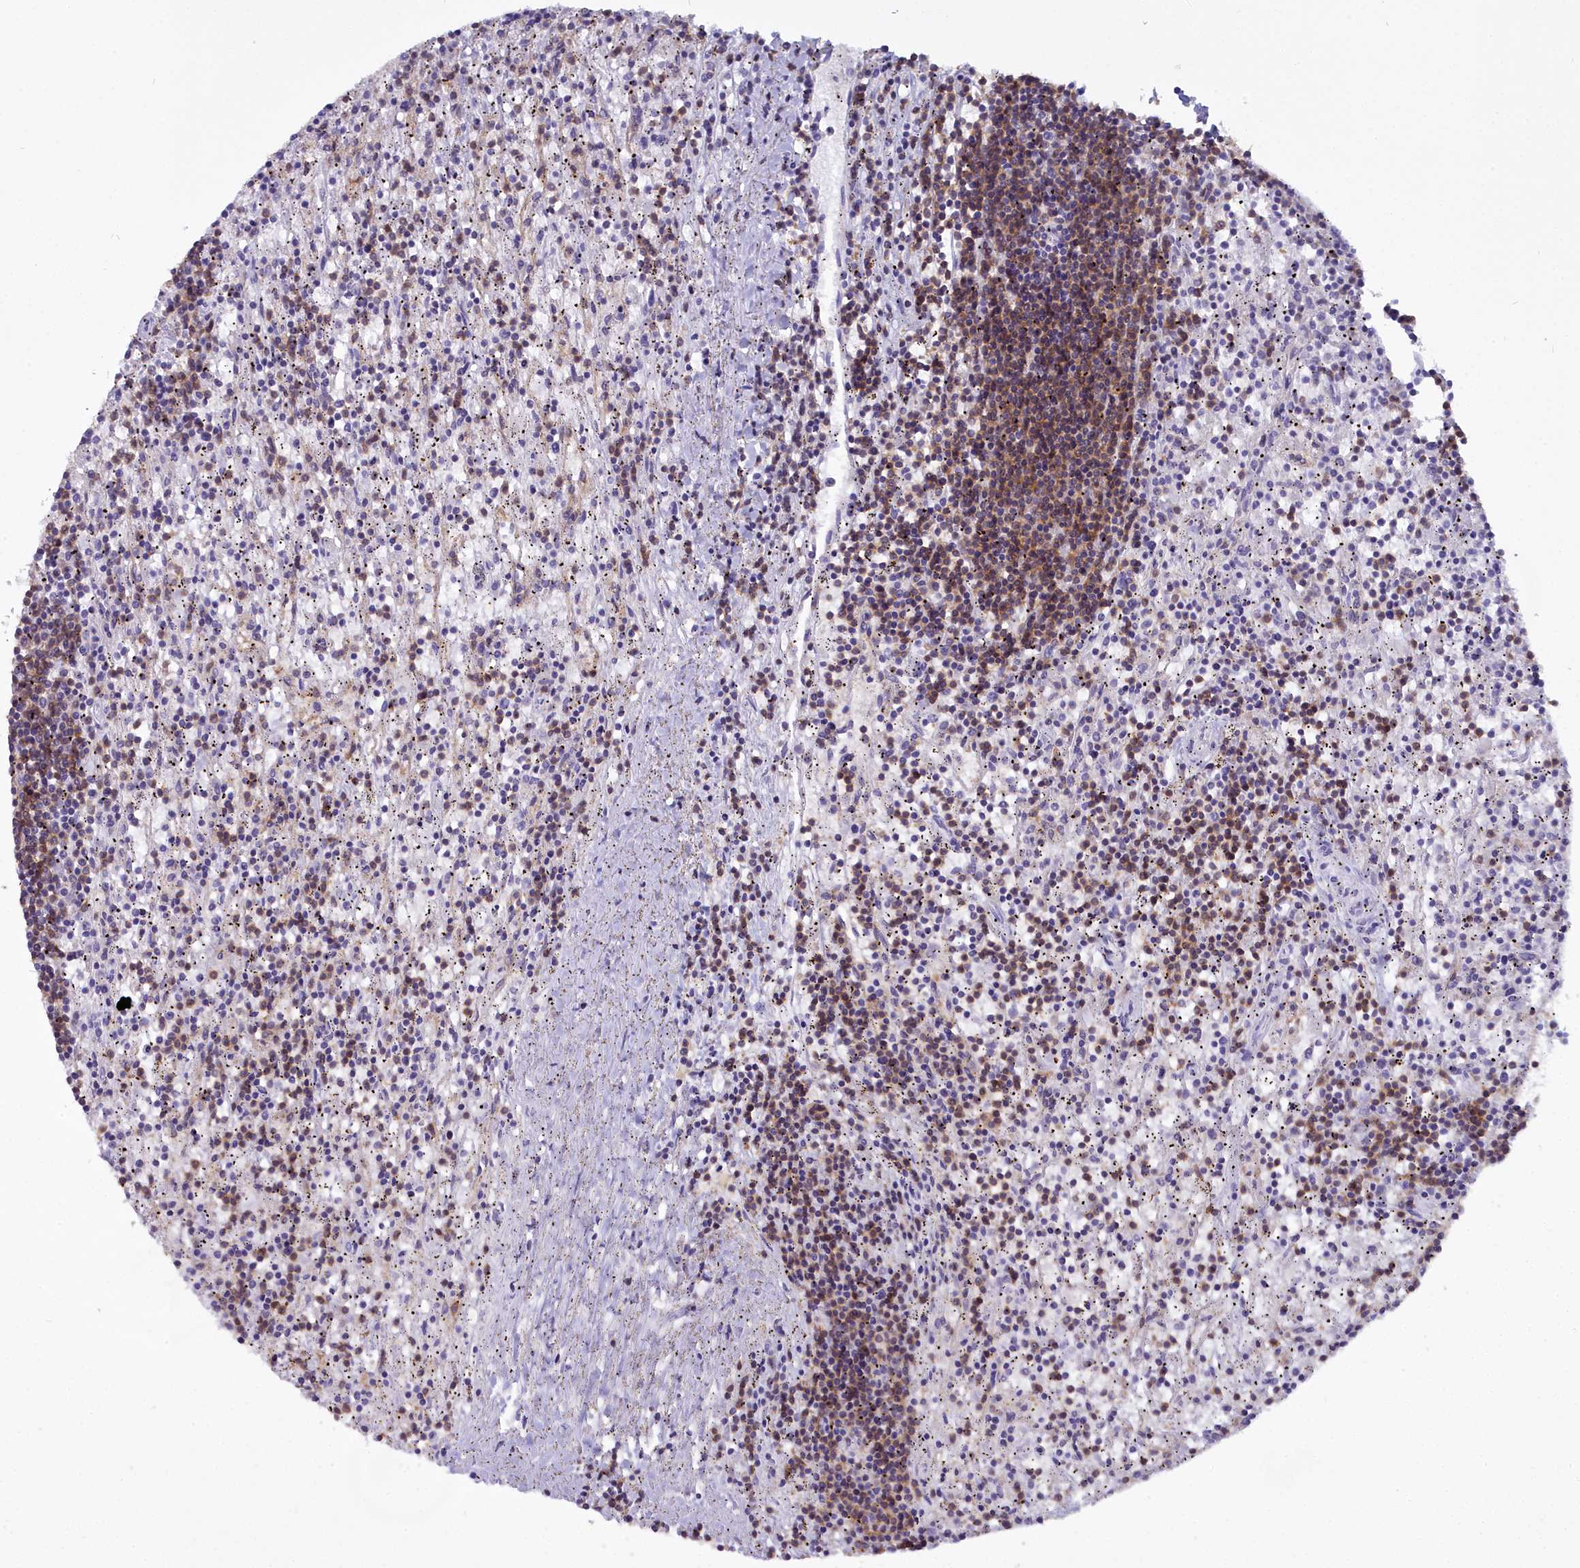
{"staining": {"intensity": "moderate", "quantity": "25%-75%", "location": "cytoplasmic/membranous"}, "tissue": "lymphoma", "cell_type": "Tumor cells", "image_type": "cancer", "snomed": [{"axis": "morphology", "description": "Malignant lymphoma, non-Hodgkin's type, Low grade"}, {"axis": "topography", "description": "Spleen"}], "caption": "Human low-grade malignant lymphoma, non-Hodgkin's type stained with a protein marker shows moderate staining in tumor cells.", "gene": "BLNK", "patient": {"sex": "male", "age": 76}}